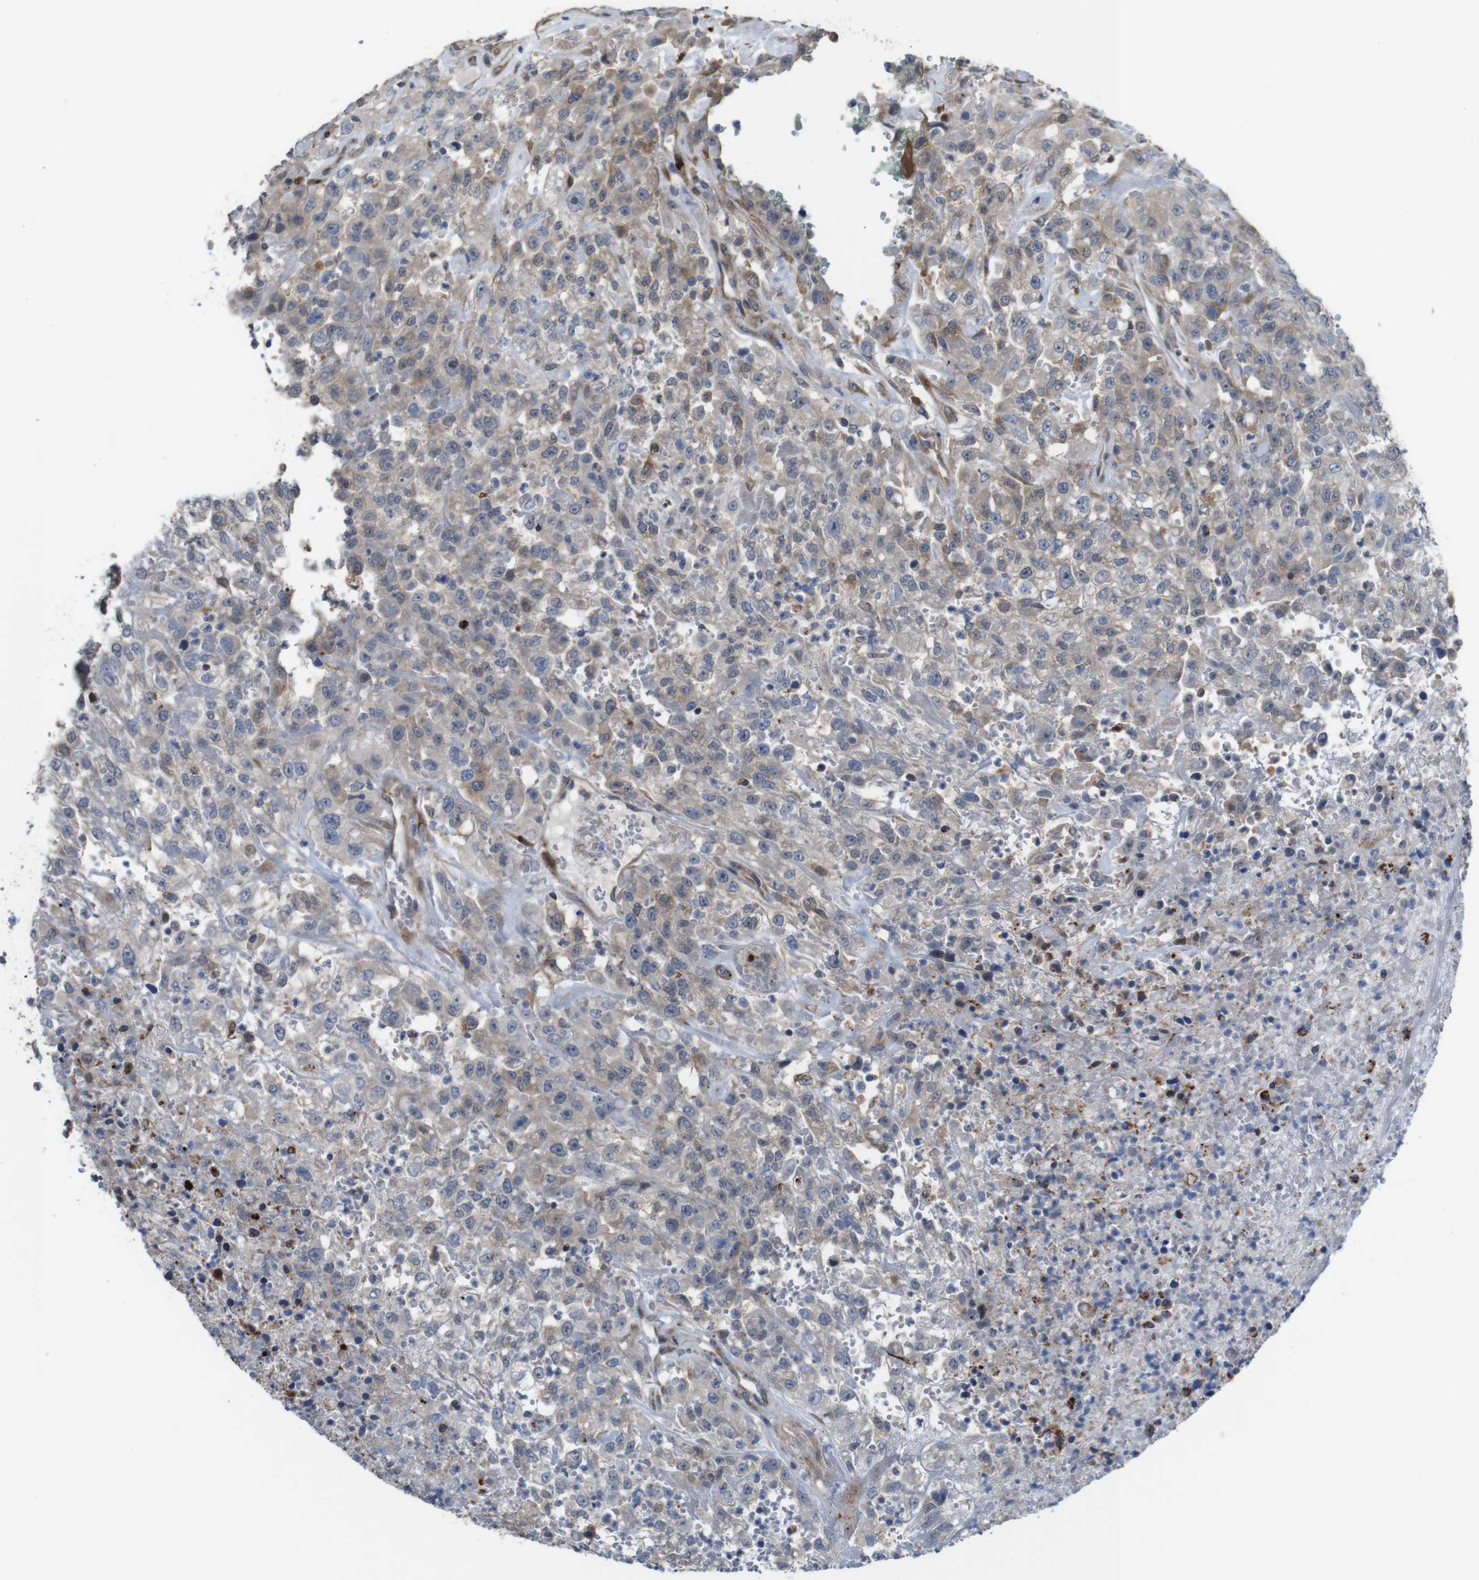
{"staining": {"intensity": "weak", "quantity": ">75%", "location": "cytoplasmic/membranous"}, "tissue": "urothelial cancer", "cell_type": "Tumor cells", "image_type": "cancer", "snomed": [{"axis": "morphology", "description": "Urothelial carcinoma, High grade"}, {"axis": "topography", "description": "Urinary bladder"}], "caption": "Brown immunohistochemical staining in urothelial cancer shows weak cytoplasmic/membranous positivity in approximately >75% of tumor cells.", "gene": "PCOLCE2", "patient": {"sex": "male", "age": 46}}